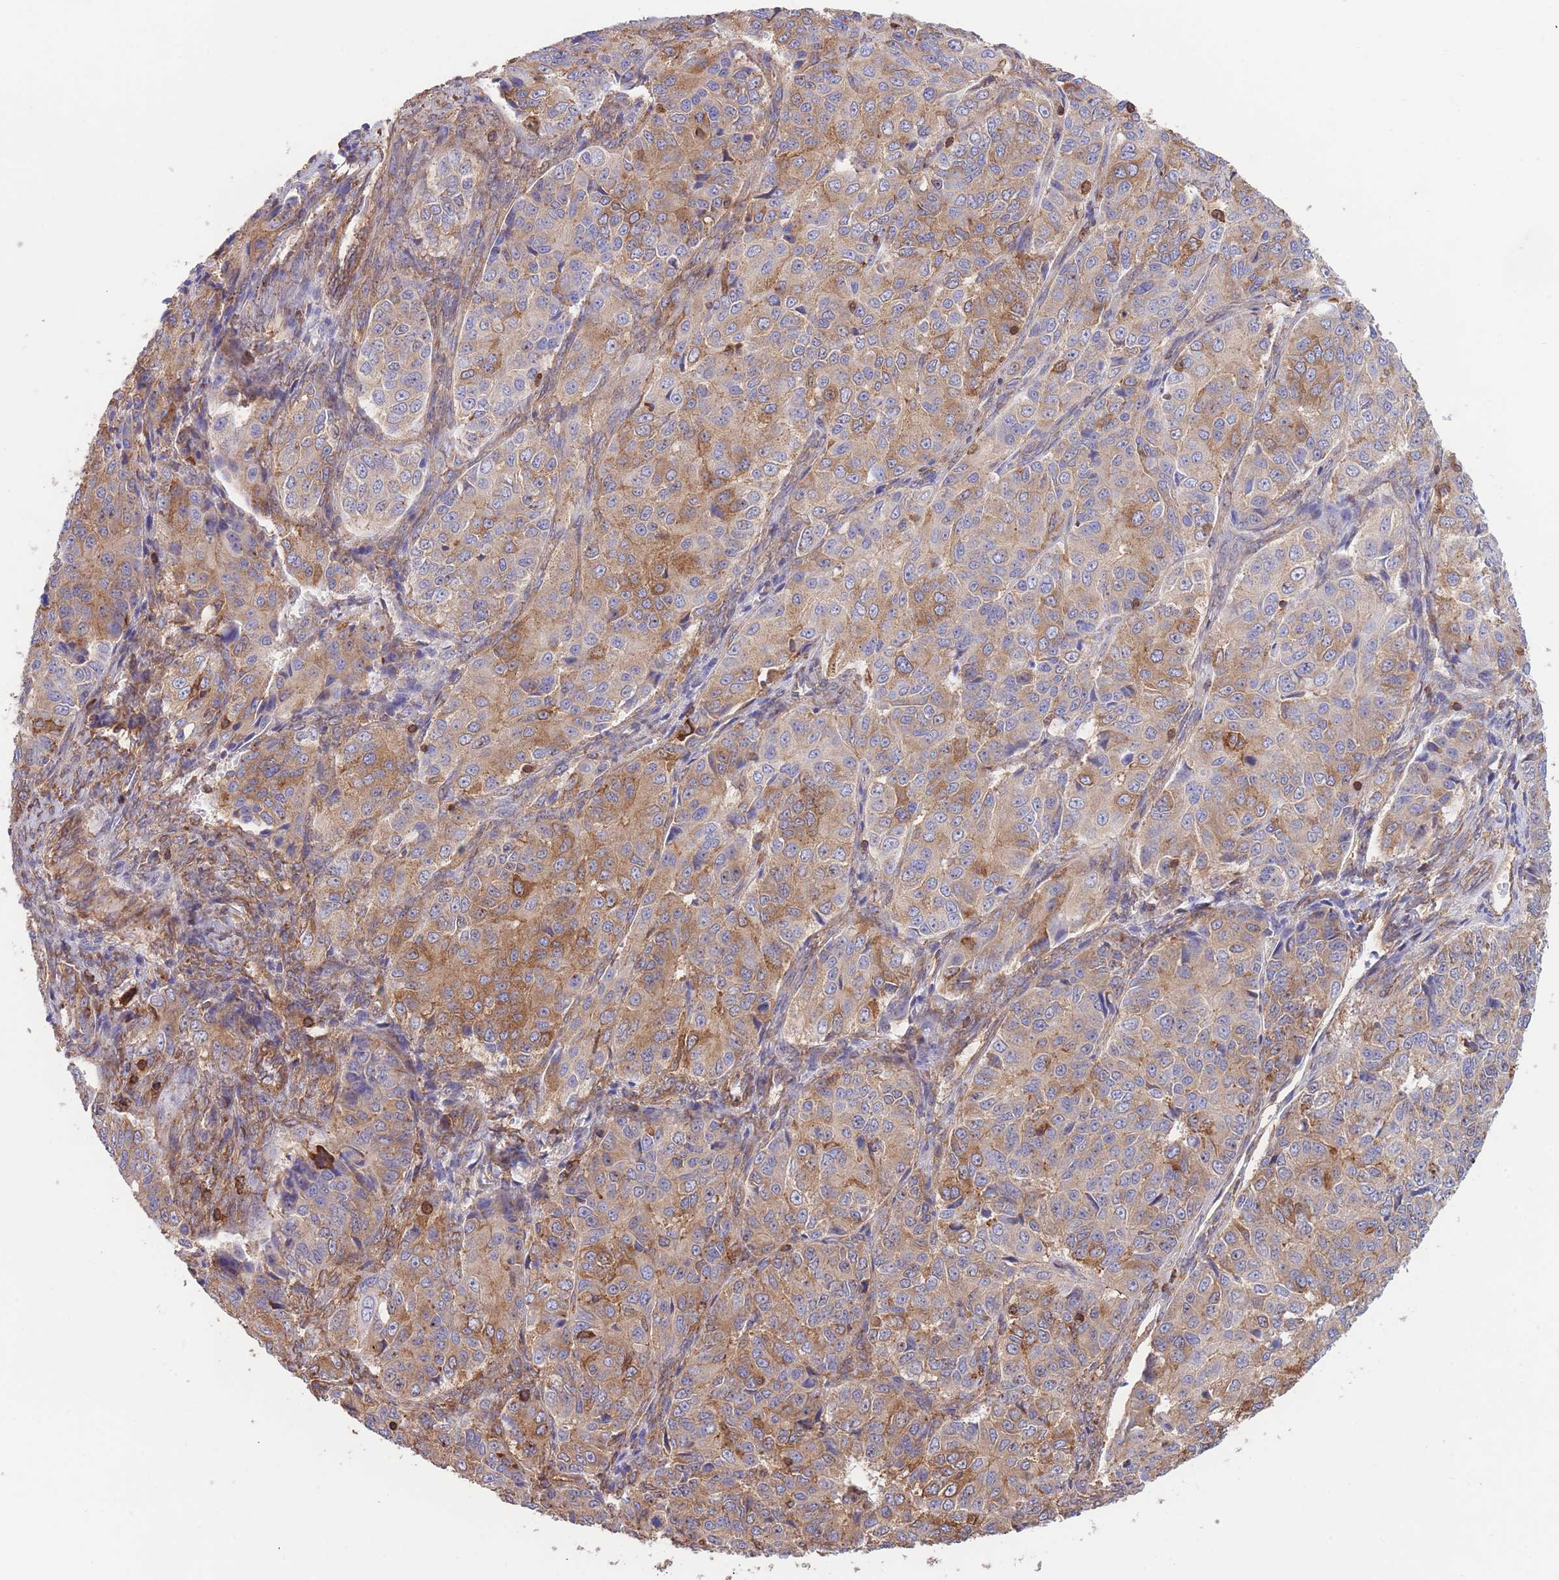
{"staining": {"intensity": "moderate", "quantity": ">75%", "location": "cytoplasmic/membranous"}, "tissue": "ovarian cancer", "cell_type": "Tumor cells", "image_type": "cancer", "snomed": [{"axis": "morphology", "description": "Carcinoma, endometroid"}, {"axis": "topography", "description": "Ovary"}], "caption": "Ovarian cancer (endometroid carcinoma) was stained to show a protein in brown. There is medium levels of moderate cytoplasmic/membranous expression in approximately >75% of tumor cells.", "gene": "LRRN4CL", "patient": {"sex": "female", "age": 51}}